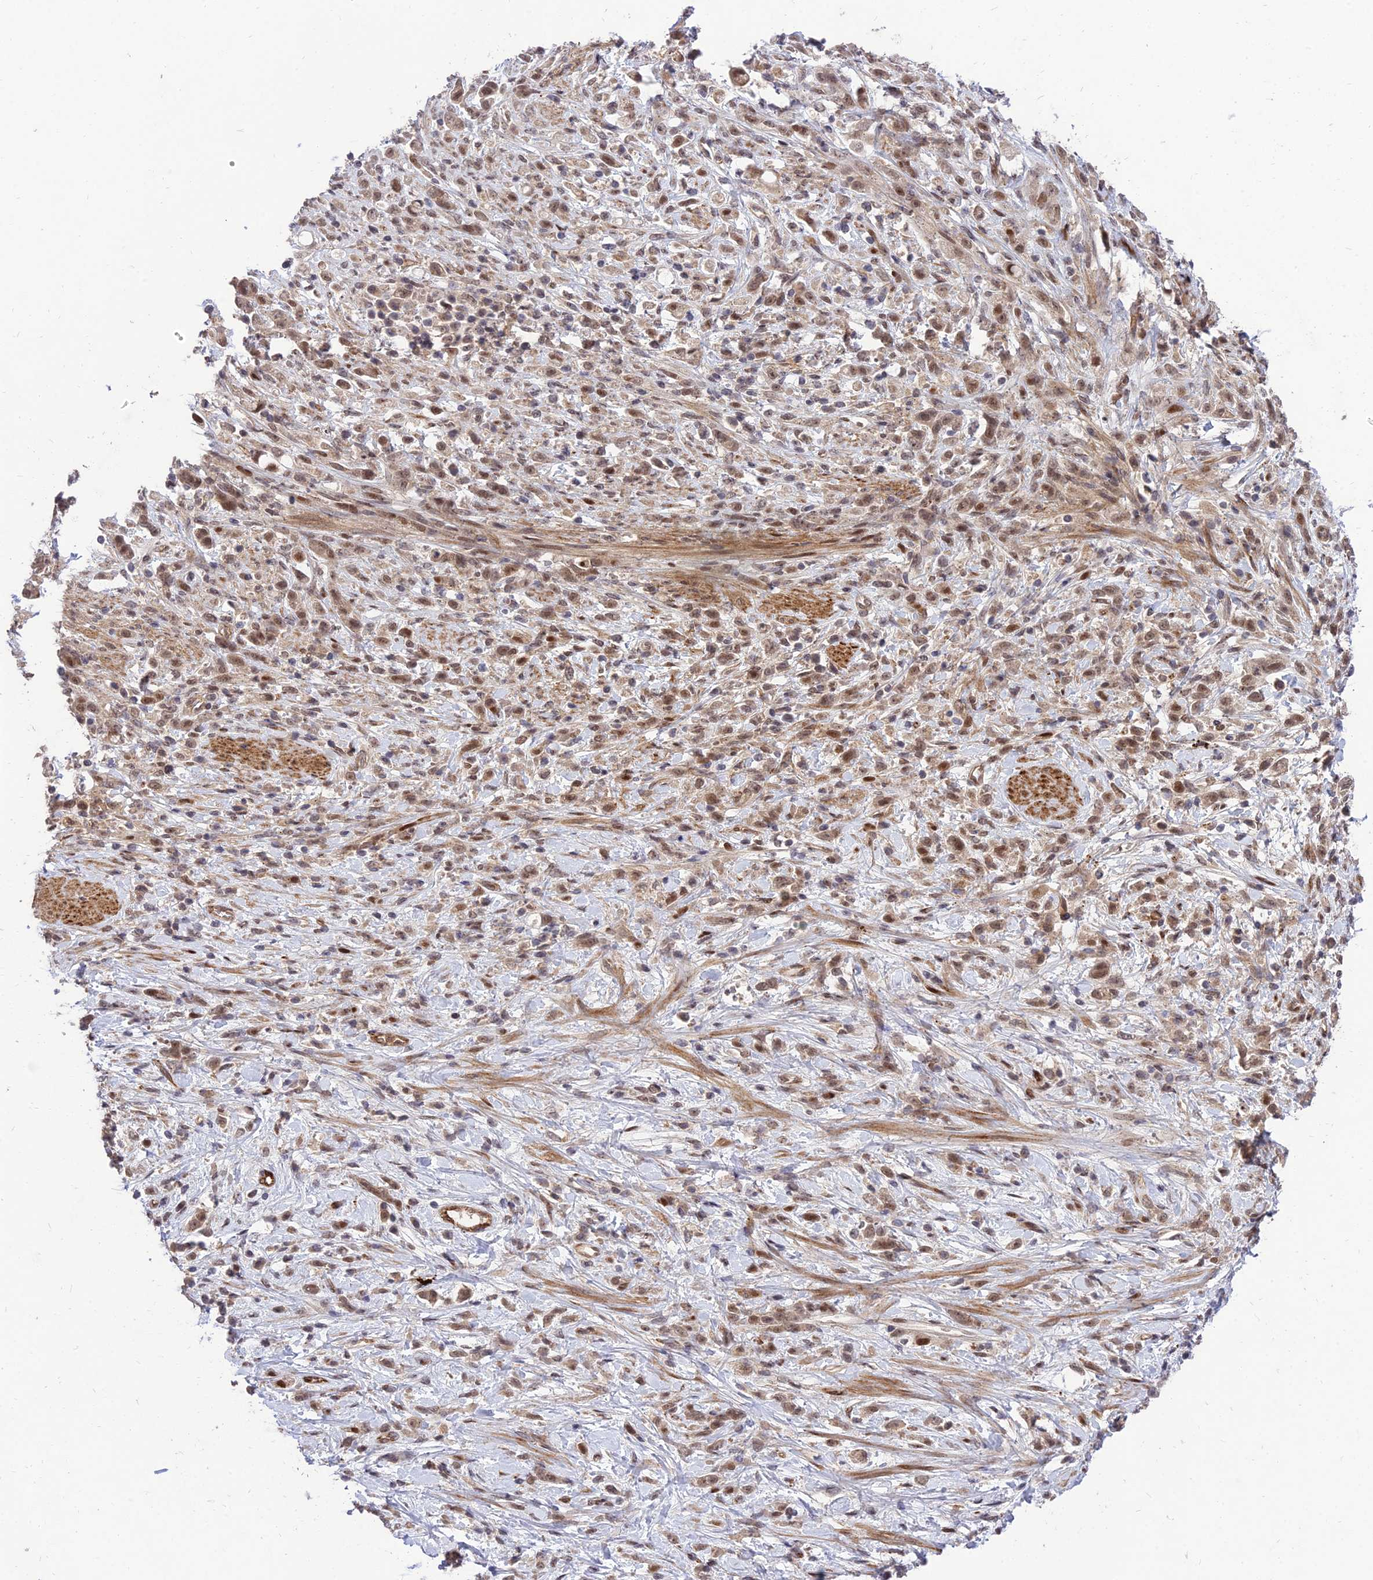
{"staining": {"intensity": "moderate", "quantity": ">75%", "location": "nuclear"}, "tissue": "stomach cancer", "cell_type": "Tumor cells", "image_type": "cancer", "snomed": [{"axis": "morphology", "description": "Adenocarcinoma, NOS"}, {"axis": "topography", "description": "Stomach"}], "caption": "The photomicrograph shows staining of stomach adenocarcinoma, revealing moderate nuclear protein staining (brown color) within tumor cells.", "gene": "ZNF85", "patient": {"sex": "female", "age": 60}}